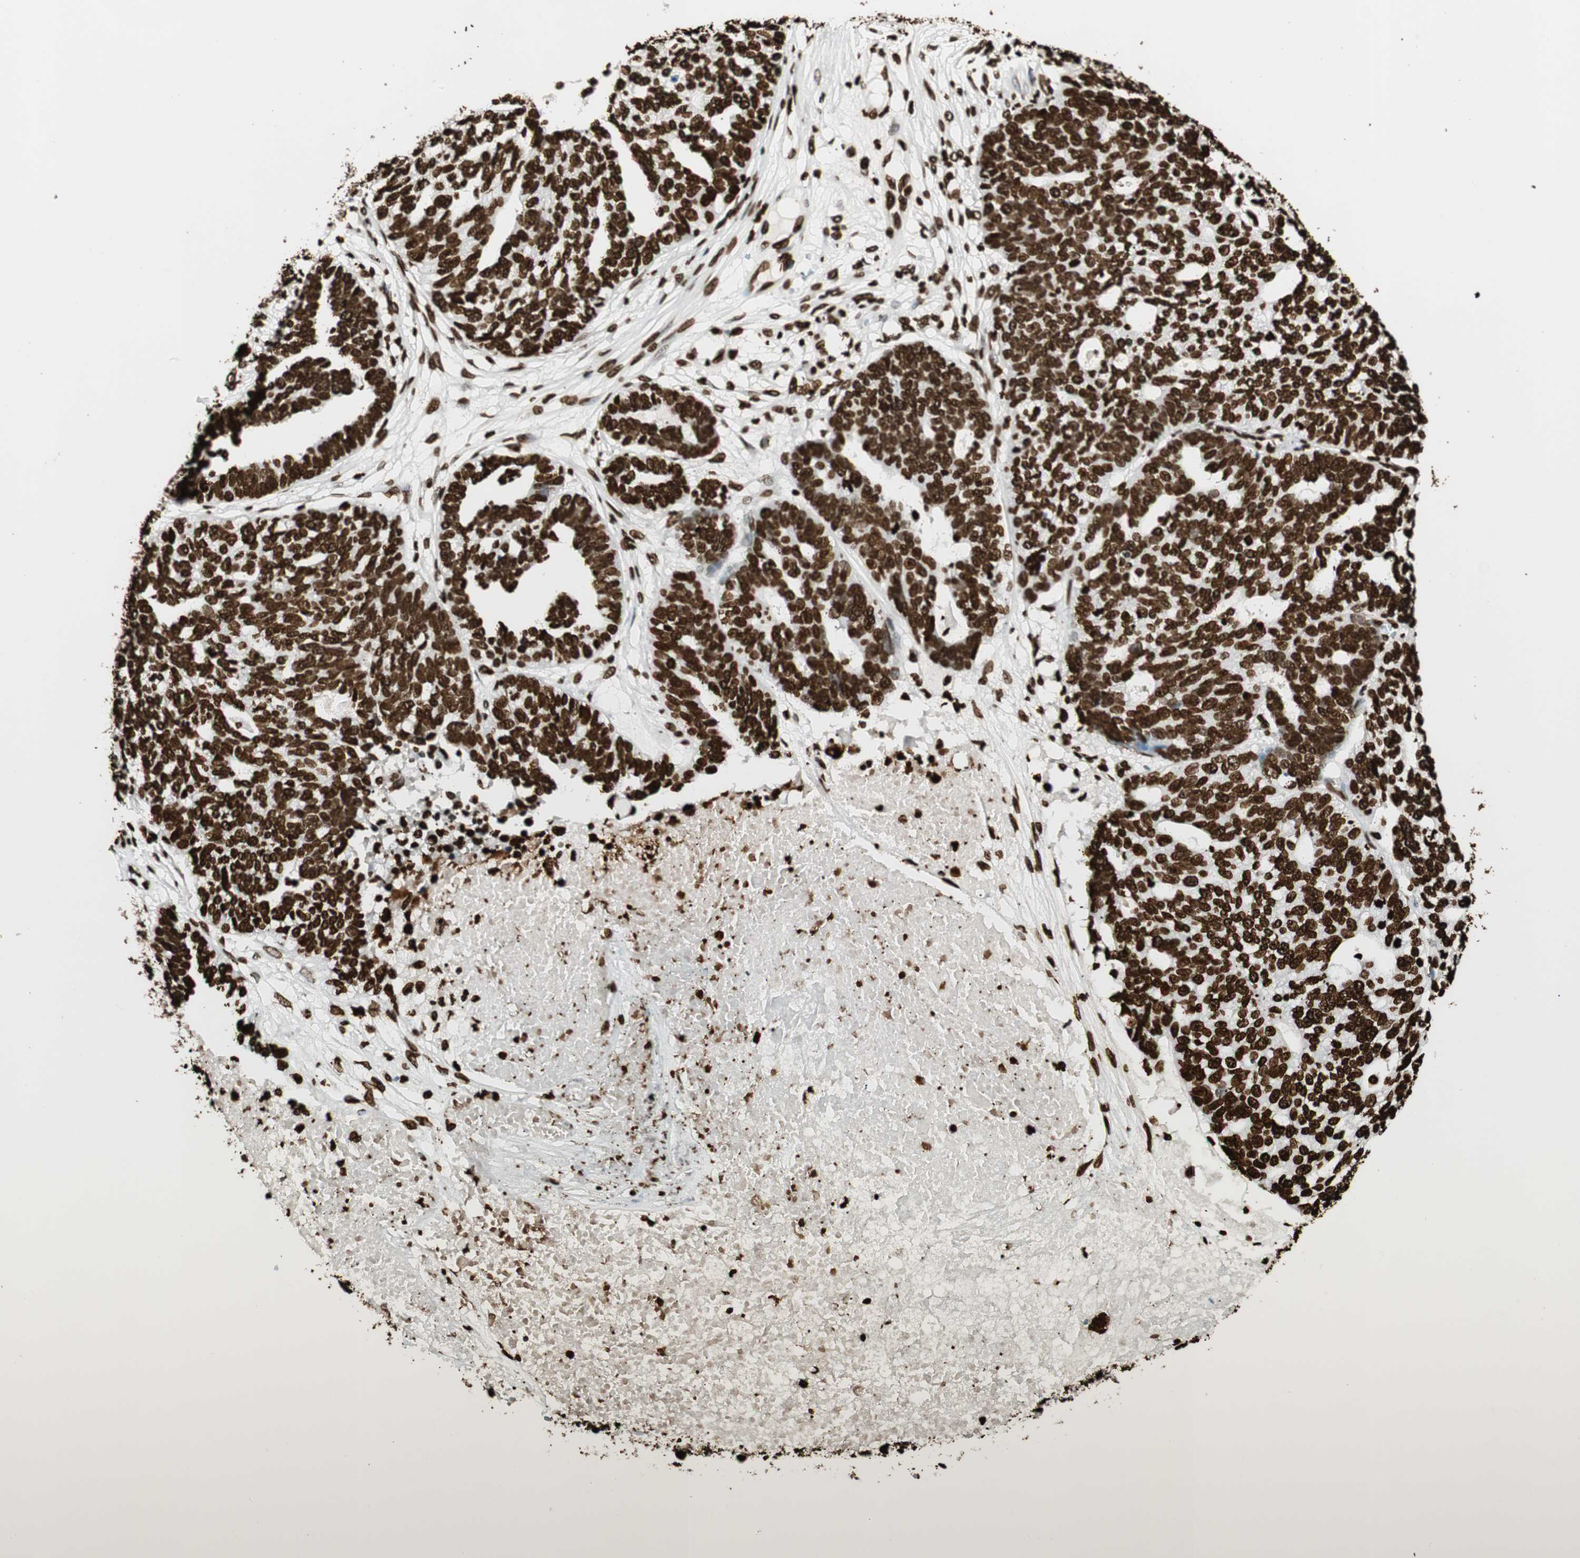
{"staining": {"intensity": "strong", "quantity": ">75%", "location": "nuclear"}, "tissue": "ovarian cancer", "cell_type": "Tumor cells", "image_type": "cancer", "snomed": [{"axis": "morphology", "description": "Cystadenocarcinoma, serous, NOS"}, {"axis": "topography", "description": "Ovary"}], "caption": "Immunohistochemical staining of ovarian serous cystadenocarcinoma exhibits high levels of strong nuclear positivity in about >75% of tumor cells. The staining is performed using DAB (3,3'-diaminobenzidine) brown chromogen to label protein expression. The nuclei are counter-stained blue using hematoxylin.", "gene": "GLI2", "patient": {"sex": "female", "age": 59}}